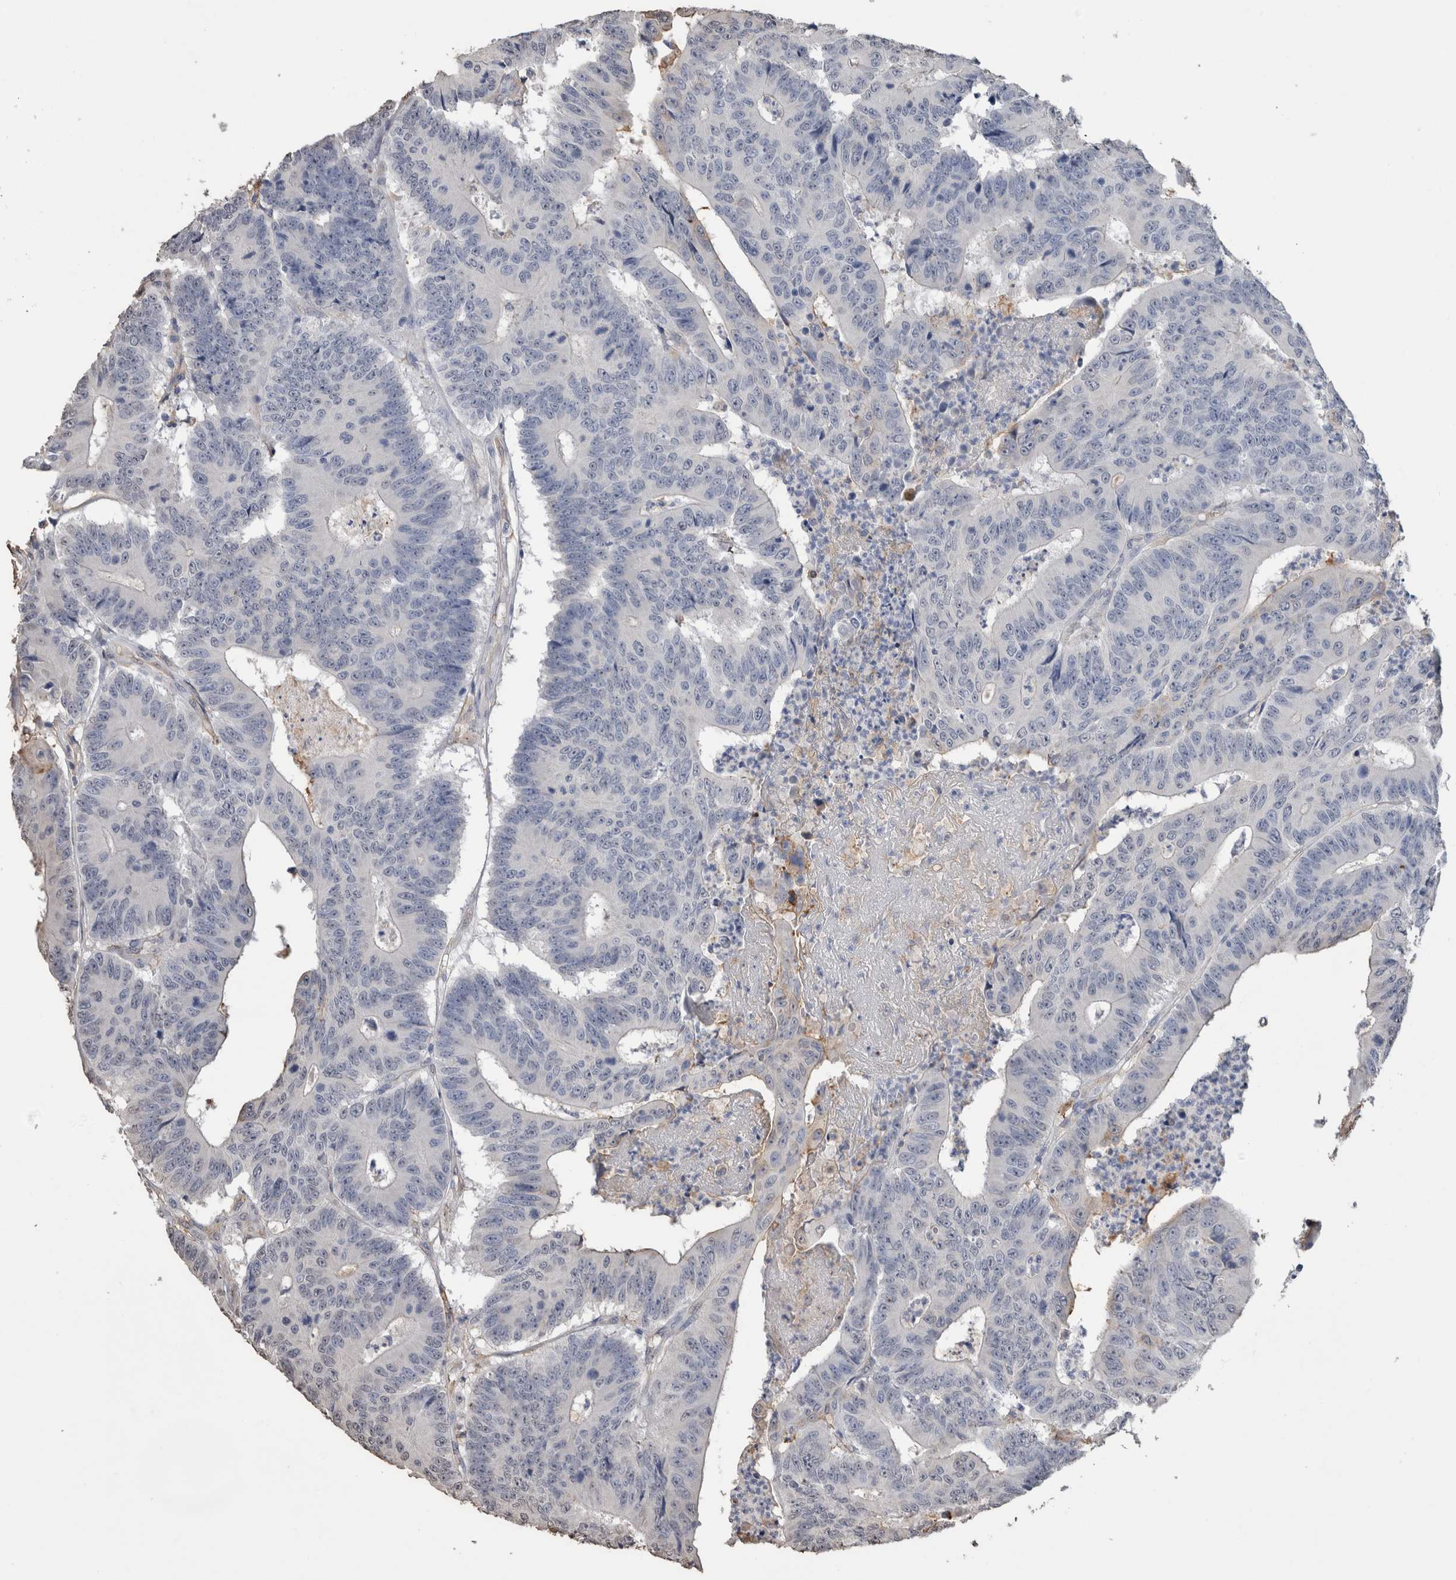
{"staining": {"intensity": "negative", "quantity": "none", "location": "none"}, "tissue": "colorectal cancer", "cell_type": "Tumor cells", "image_type": "cancer", "snomed": [{"axis": "morphology", "description": "Adenocarcinoma, NOS"}, {"axis": "topography", "description": "Colon"}], "caption": "This is an immunohistochemistry histopathology image of human colorectal cancer (adenocarcinoma). There is no positivity in tumor cells.", "gene": "S100A10", "patient": {"sex": "male", "age": 83}}